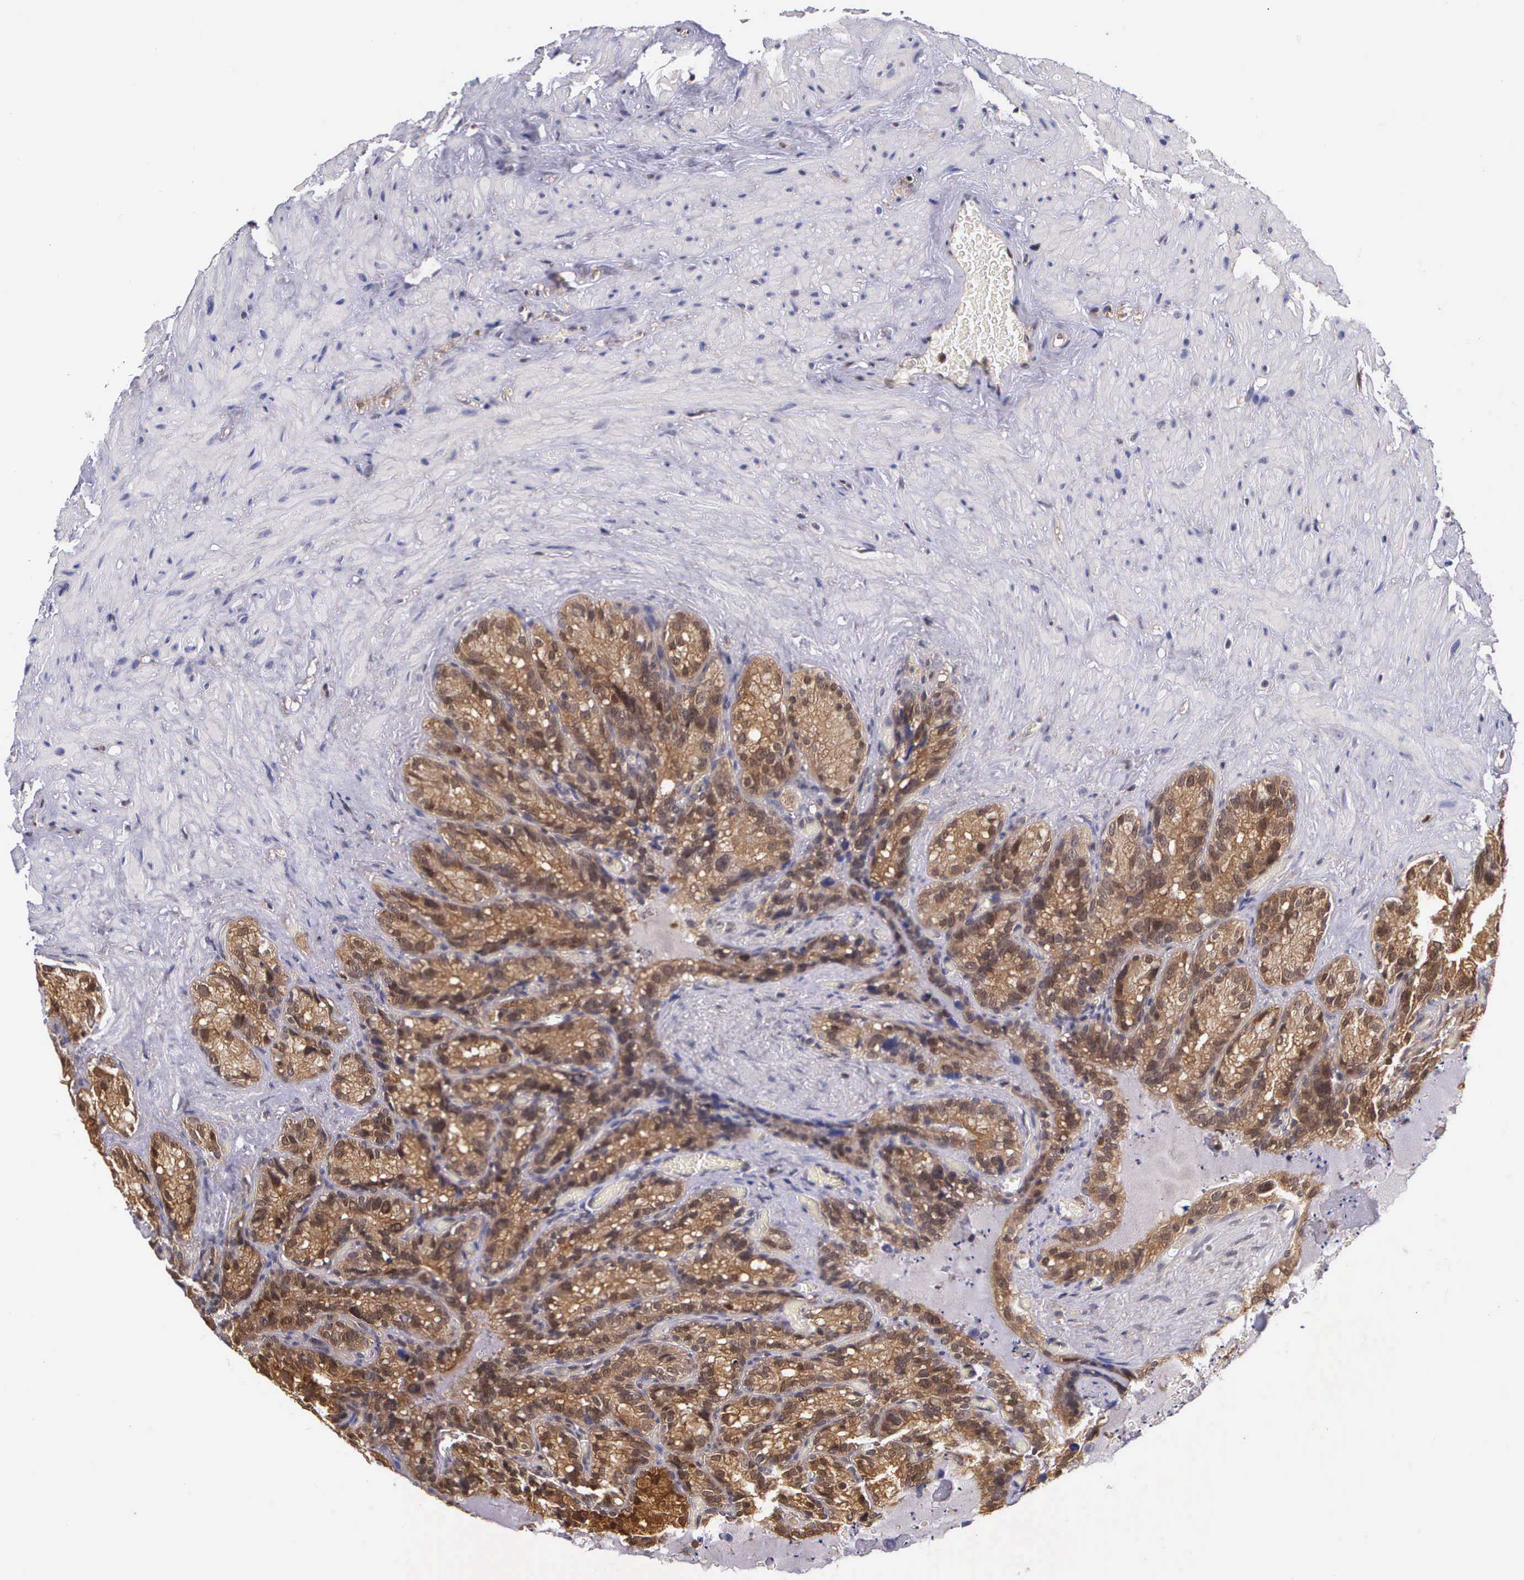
{"staining": {"intensity": "strong", "quantity": ">75%", "location": "cytoplasmic/membranous"}, "tissue": "seminal vesicle", "cell_type": "Glandular cells", "image_type": "normal", "snomed": [{"axis": "morphology", "description": "Normal tissue, NOS"}, {"axis": "topography", "description": "Seminal veicle"}], "caption": "Brown immunohistochemical staining in normal seminal vesicle shows strong cytoplasmic/membranous positivity in about >75% of glandular cells. The staining was performed using DAB to visualize the protein expression in brown, while the nuclei were stained in blue with hematoxylin (Magnification: 20x).", "gene": "IGBP1P2", "patient": {"sex": "male", "age": 63}}